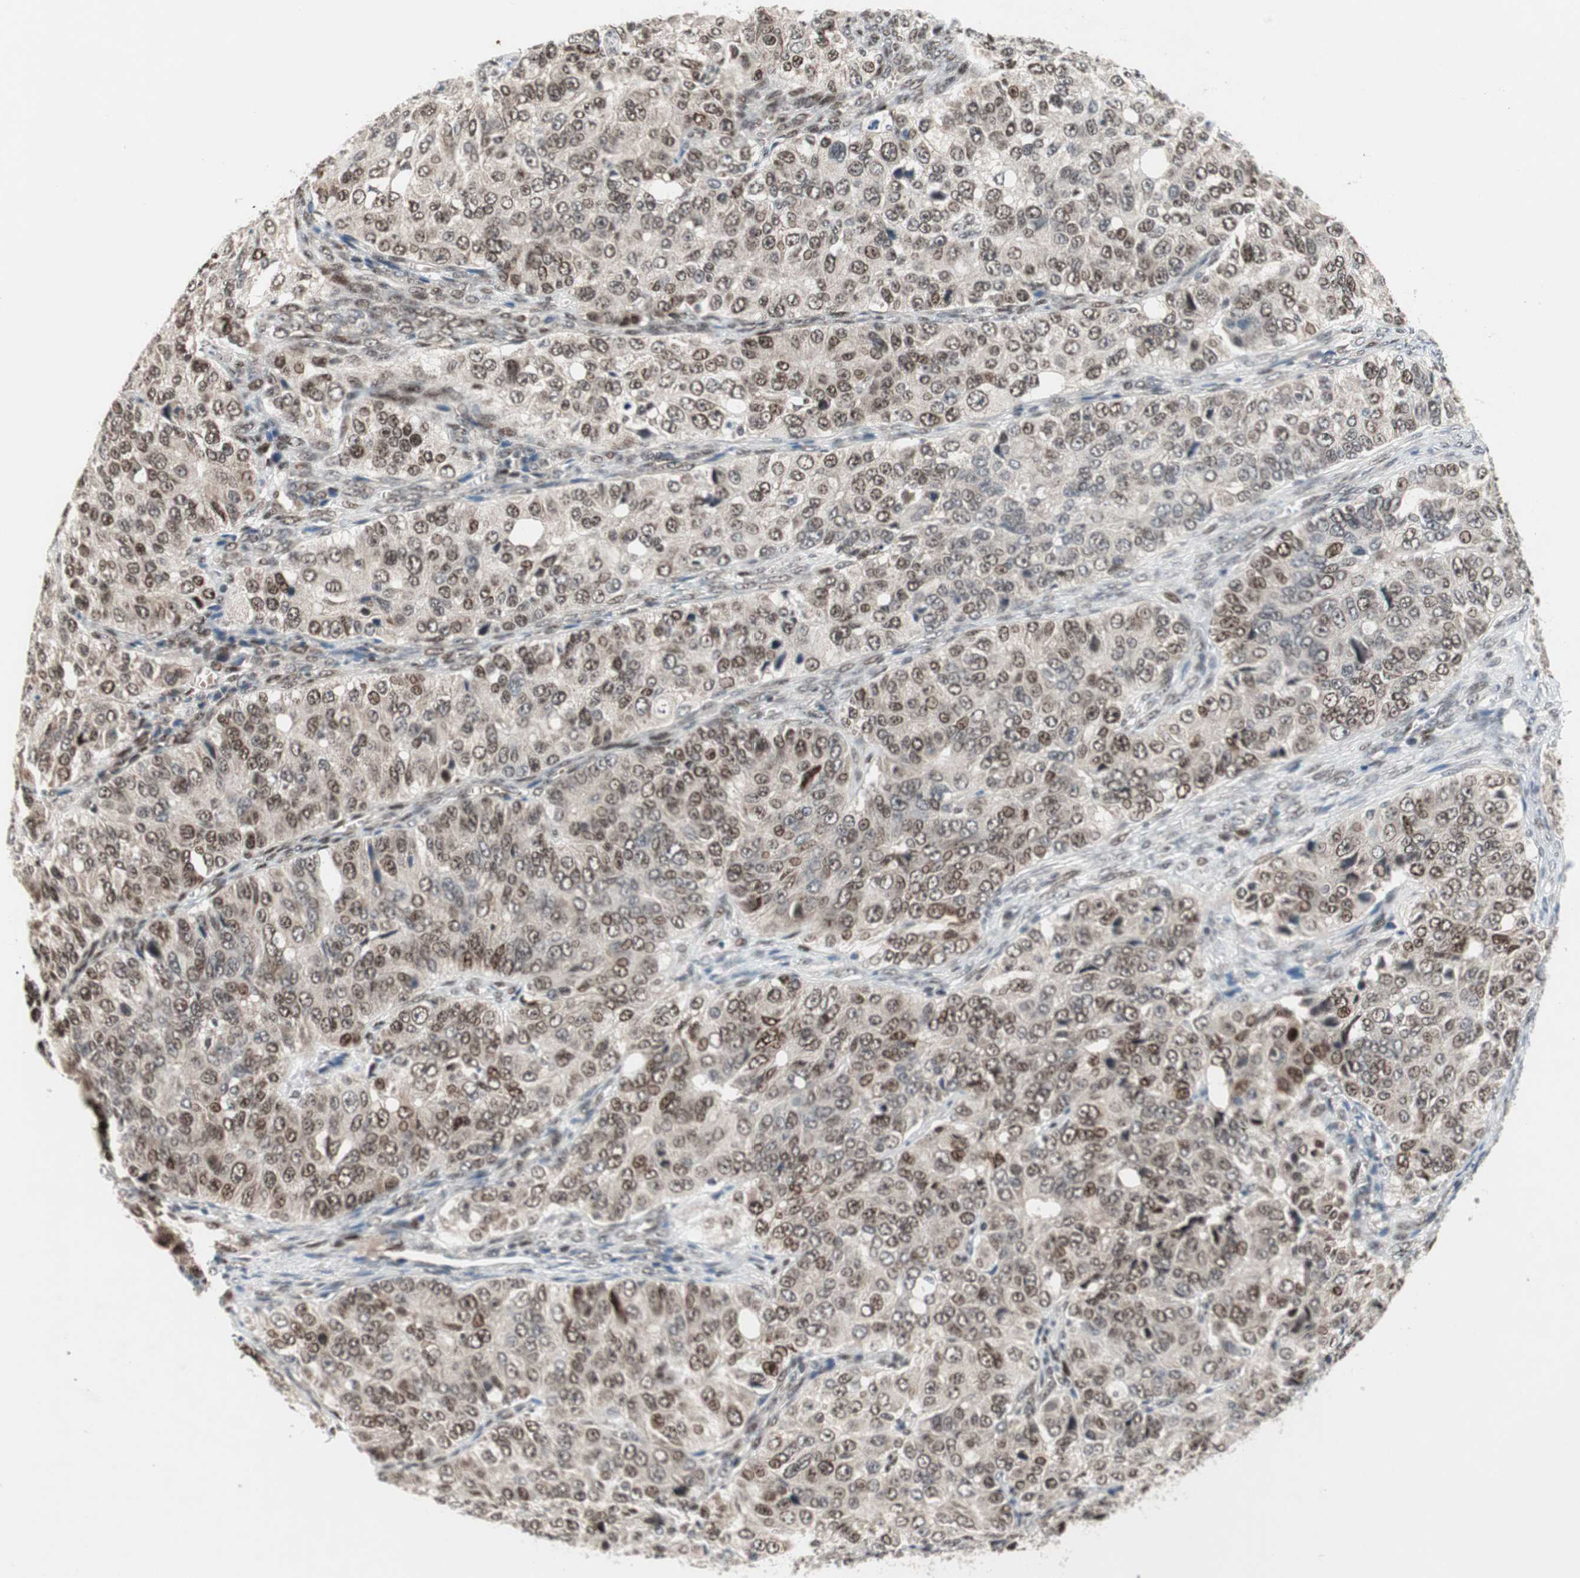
{"staining": {"intensity": "moderate", "quantity": ">75%", "location": "nuclear"}, "tissue": "ovarian cancer", "cell_type": "Tumor cells", "image_type": "cancer", "snomed": [{"axis": "morphology", "description": "Carcinoma, endometroid"}, {"axis": "topography", "description": "Ovary"}], "caption": "There is medium levels of moderate nuclear positivity in tumor cells of ovarian cancer, as demonstrated by immunohistochemical staining (brown color).", "gene": "TCF12", "patient": {"sex": "female", "age": 51}}